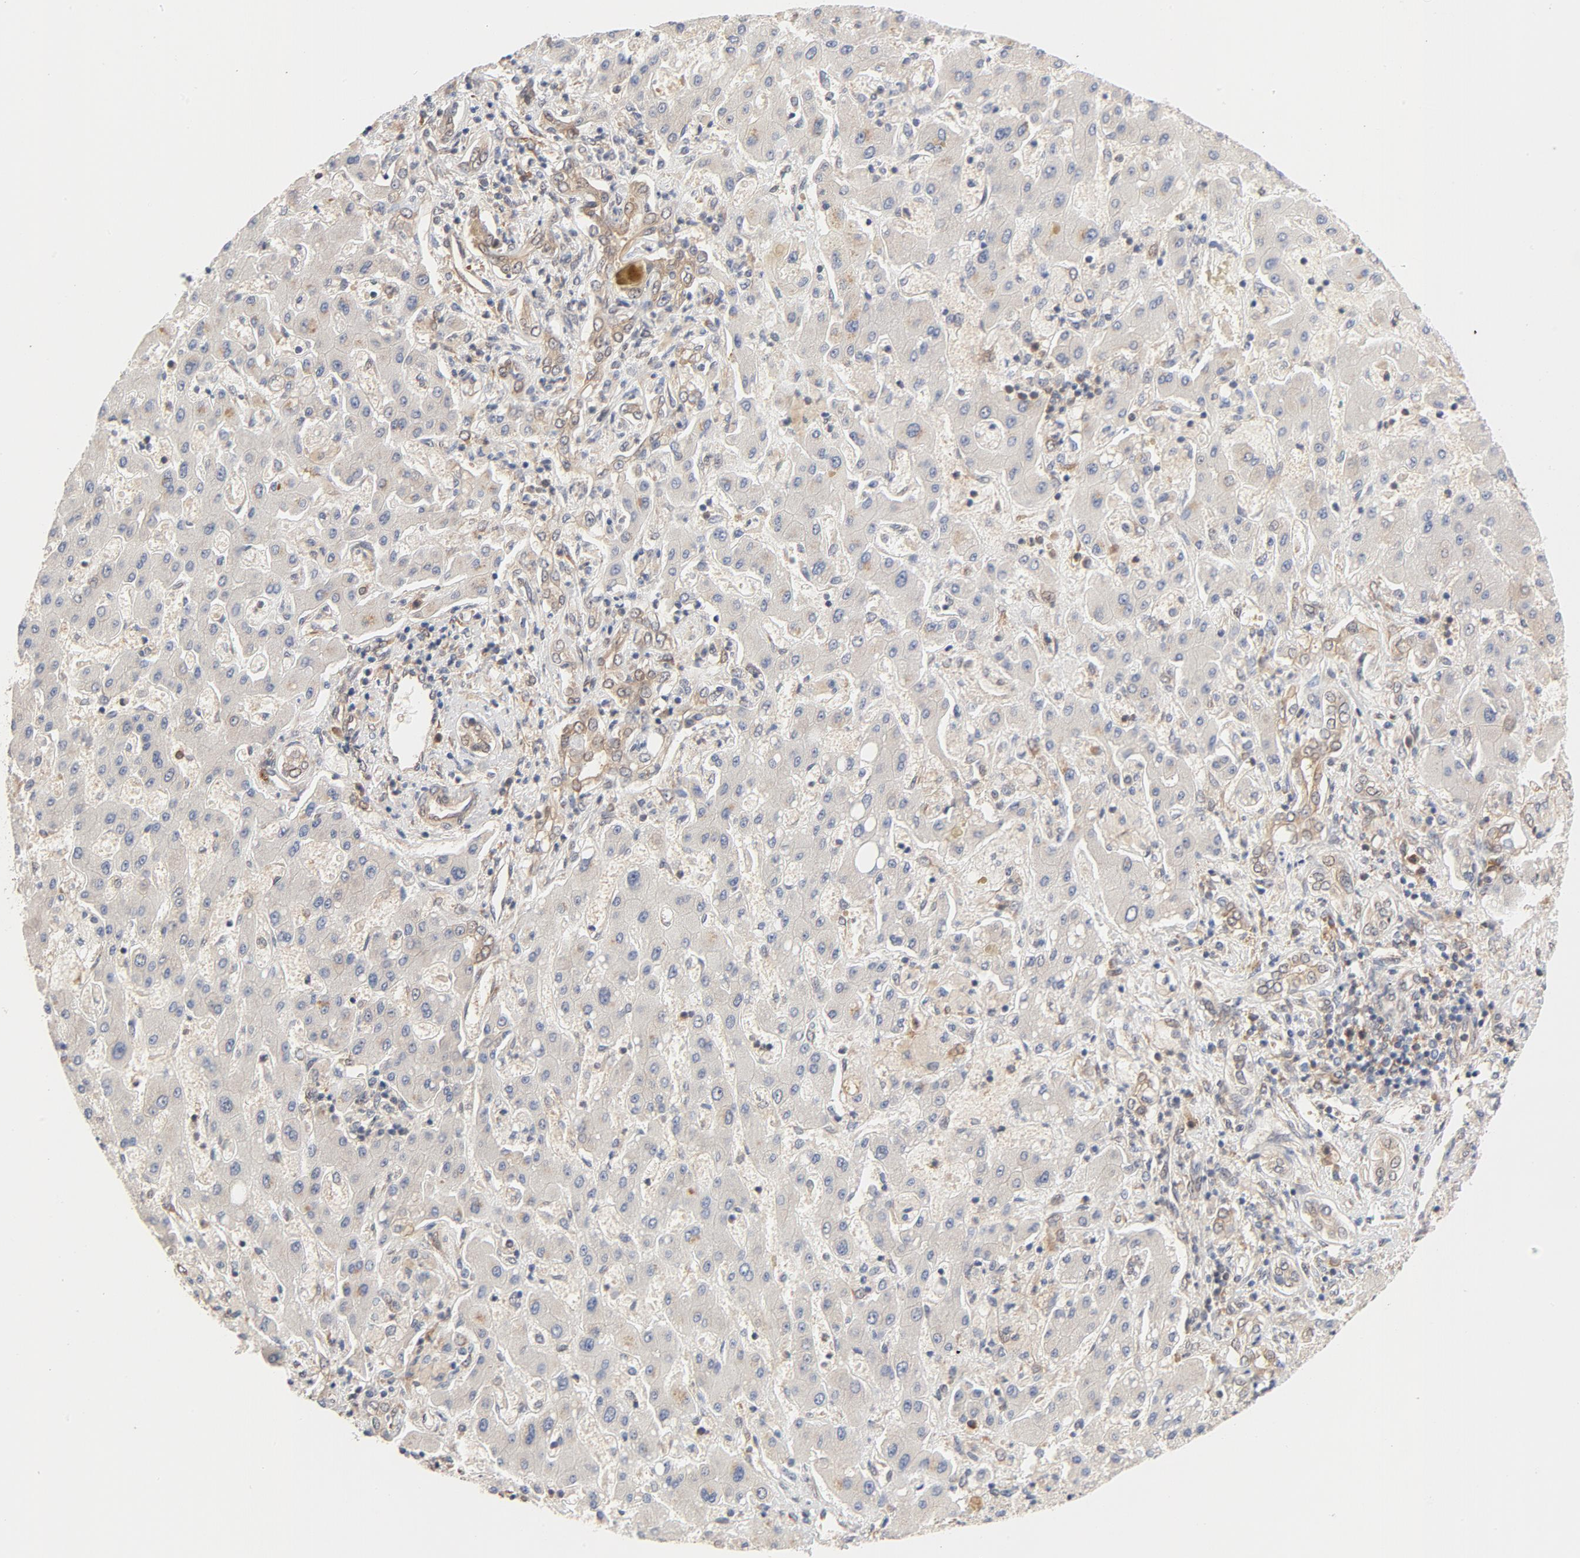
{"staining": {"intensity": "weak", "quantity": "25%-75%", "location": "cytoplasmic/membranous"}, "tissue": "liver cancer", "cell_type": "Tumor cells", "image_type": "cancer", "snomed": [{"axis": "morphology", "description": "Cholangiocarcinoma"}, {"axis": "topography", "description": "Liver"}], "caption": "IHC (DAB) staining of liver cancer demonstrates weak cytoplasmic/membranous protein expression in approximately 25%-75% of tumor cells.", "gene": "EIF4E", "patient": {"sex": "male", "age": 50}}